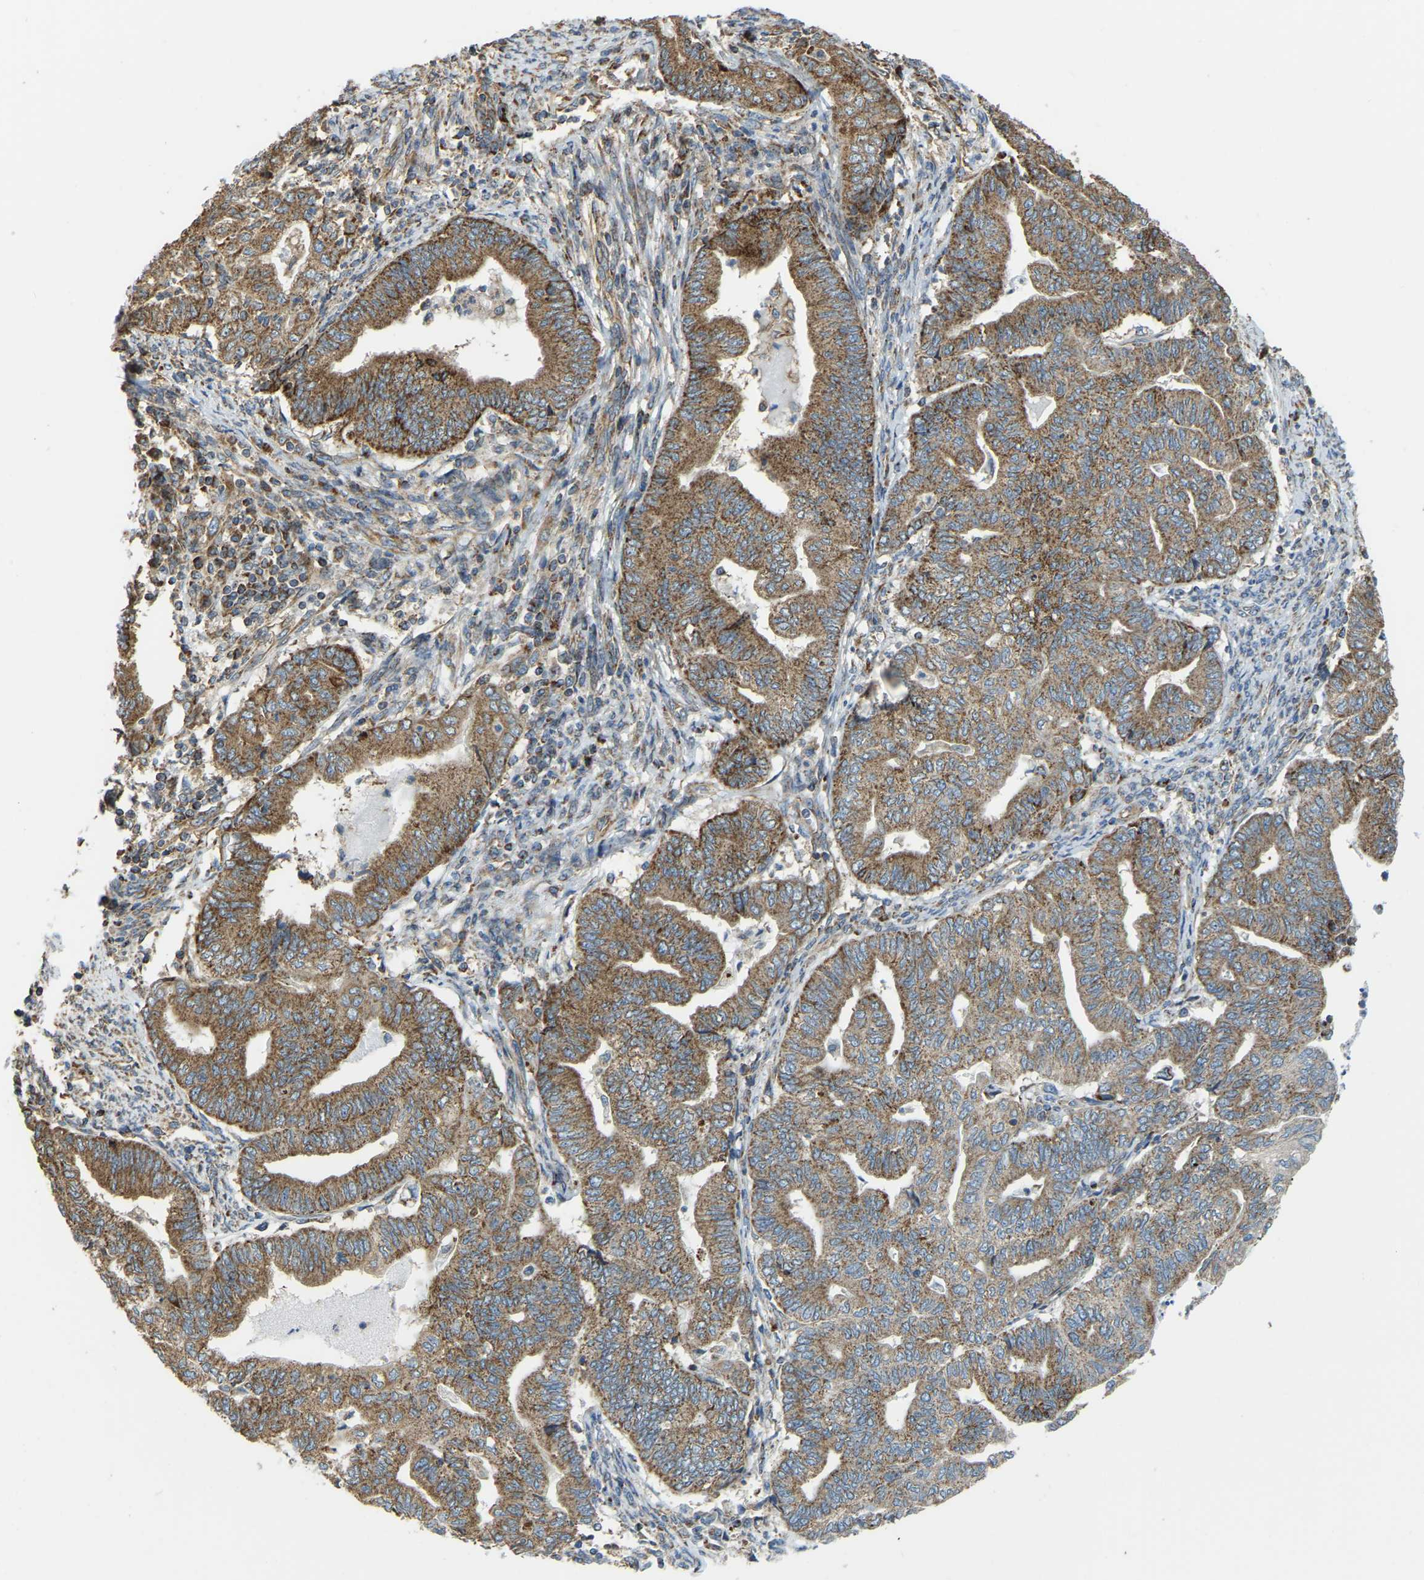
{"staining": {"intensity": "moderate", "quantity": ">75%", "location": "cytoplasmic/membranous"}, "tissue": "endometrial cancer", "cell_type": "Tumor cells", "image_type": "cancer", "snomed": [{"axis": "morphology", "description": "Adenocarcinoma, NOS"}, {"axis": "topography", "description": "Endometrium"}], "caption": "The histopathology image reveals staining of endometrial cancer (adenocarcinoma), revealing moderate cytoplasmic/membranous protein expression (brown color) within tumor cells.", "gene": "PSMD7", "patient": {"sex": "female", "age": 79}}